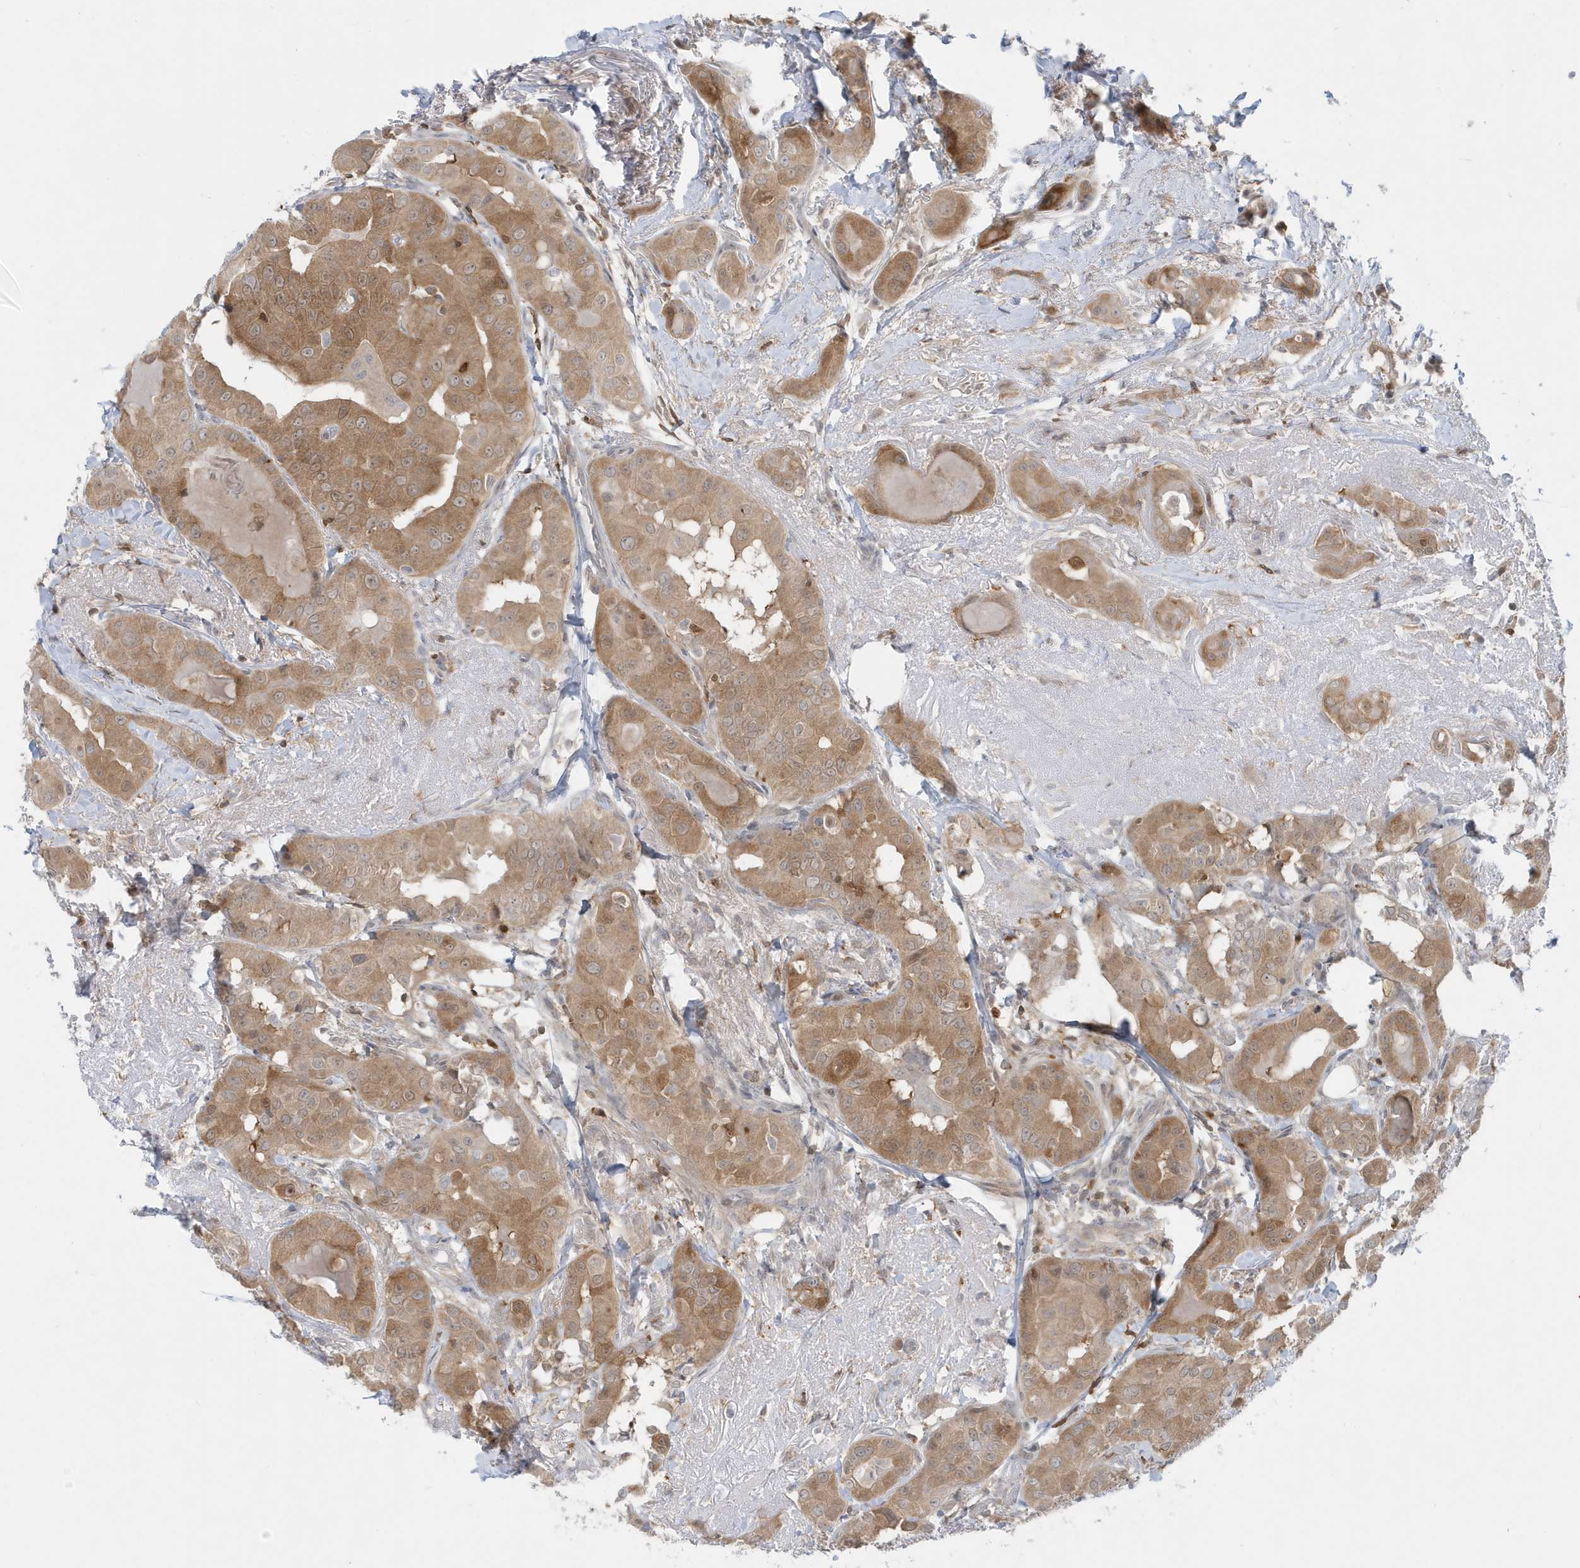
{"staining": {"intensity": "moderate", "quantity": ">75%", "location": "cytoplasmic/membranous"}, "tissue": "thyroid cancer", "cell_type": "Tumor cells", "image_type": "cancer", "snomed": [{"axis": "morphology", "description": "Papillary adenocarcinoma, NOS"}, {"axis": "topography", "description": "Thyroid gland"}], "caption": "Immunohistochemistry image of human papillary adenocarcinoma (thyroid) stained for a protein (brown), which shows medium levels of moderate cytoplasmic/membranous positivity in about >75% of tumor cells.", "gene": "OGA", "patient": {"sex": "male", "age": 33}}